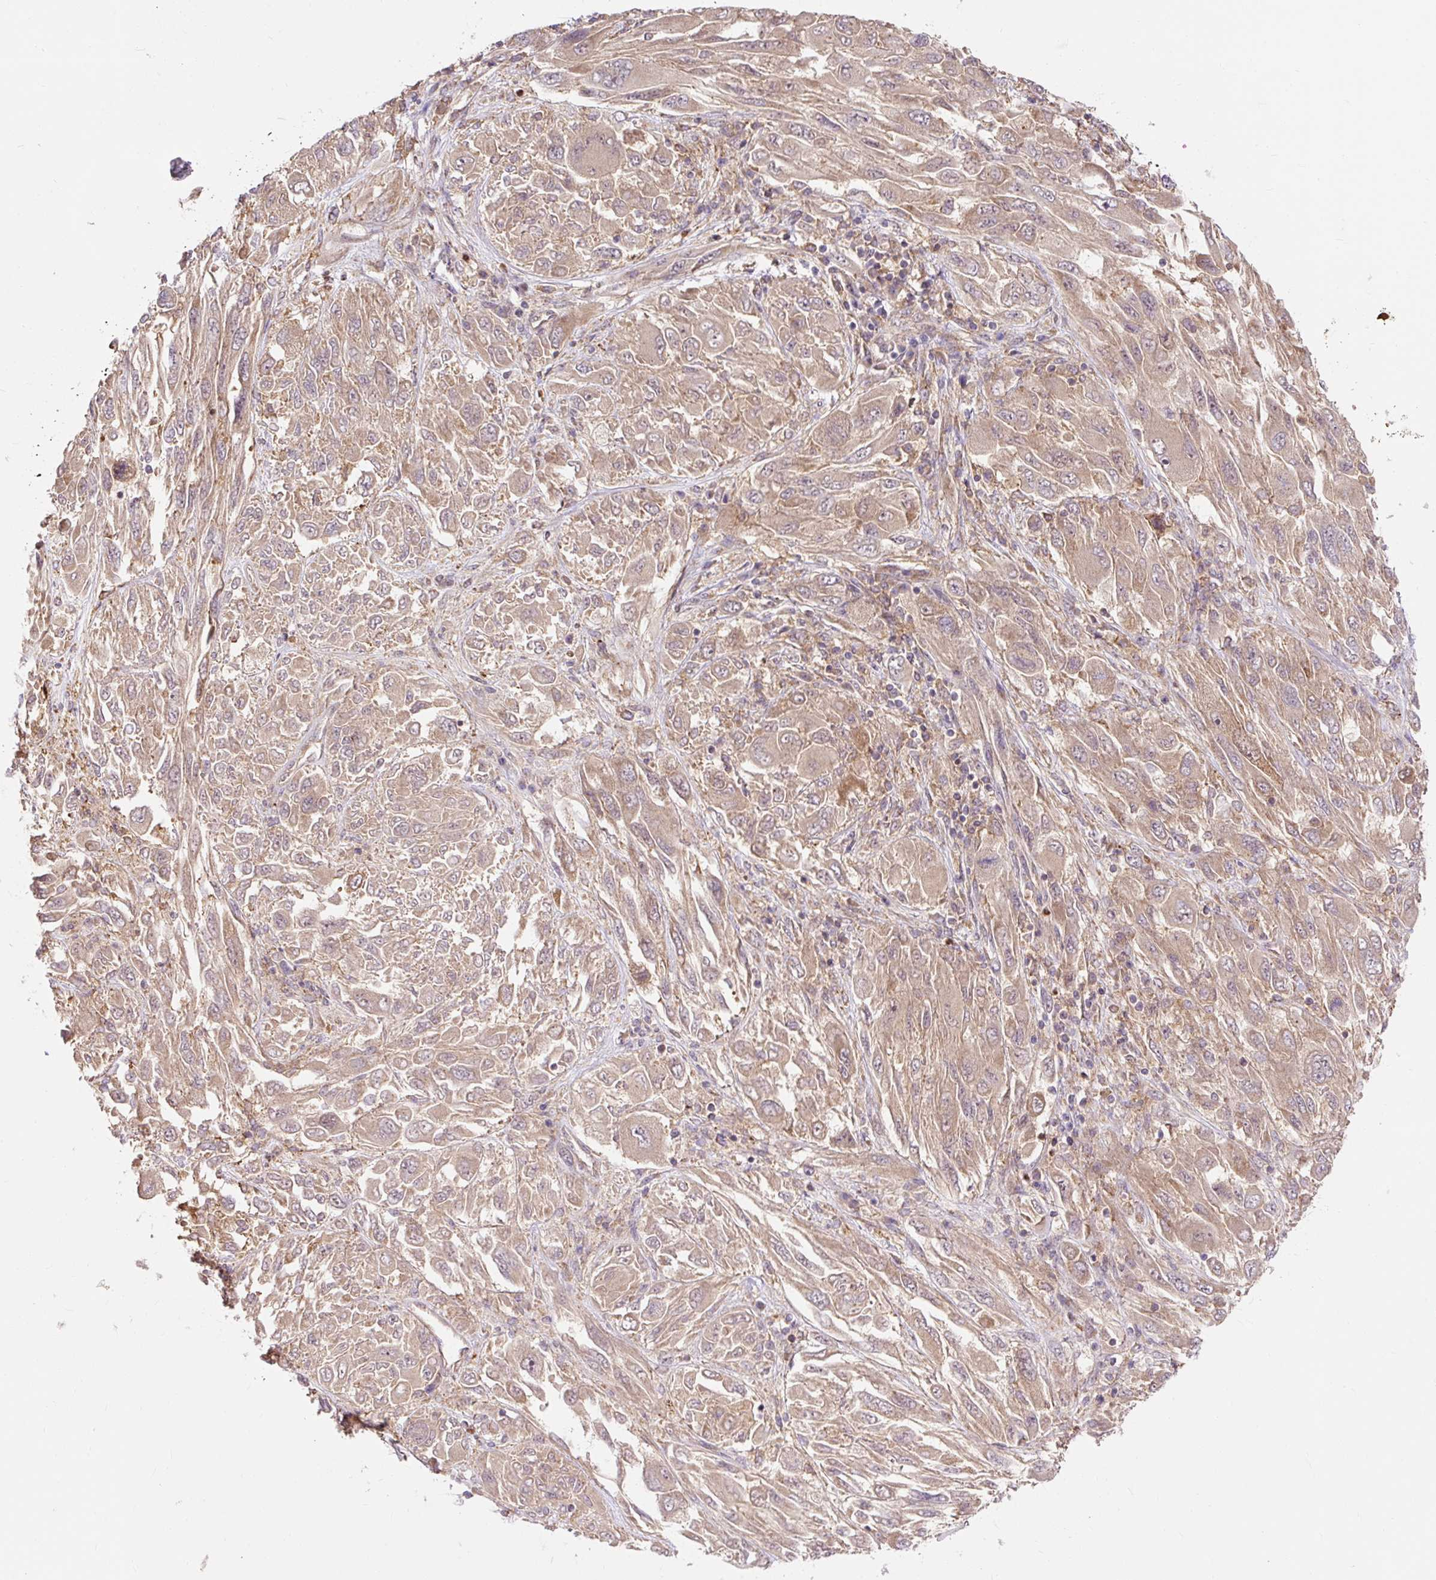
{"staining": {"intensity": "weak", "quantity": ">75%", "location": "cytoplasmic/membranous"}, "tissue": "melanoma", "cell_type": "Tumor cells", "image_type": "cancer", "snomed": [{"axis": "morphology", "description": "Malignant melanoma, NOS"}, {"axis": "topography", "description": "Skin"}], "caption": "An image showing weak cytoplasmic/membranous staining in approximately >75% of tumor cells in malignant melanoma, as visualized by brown immunohistochemical staining.", "gene": "TRIAP1", "patient": {"sex": "female", "age": 91}}